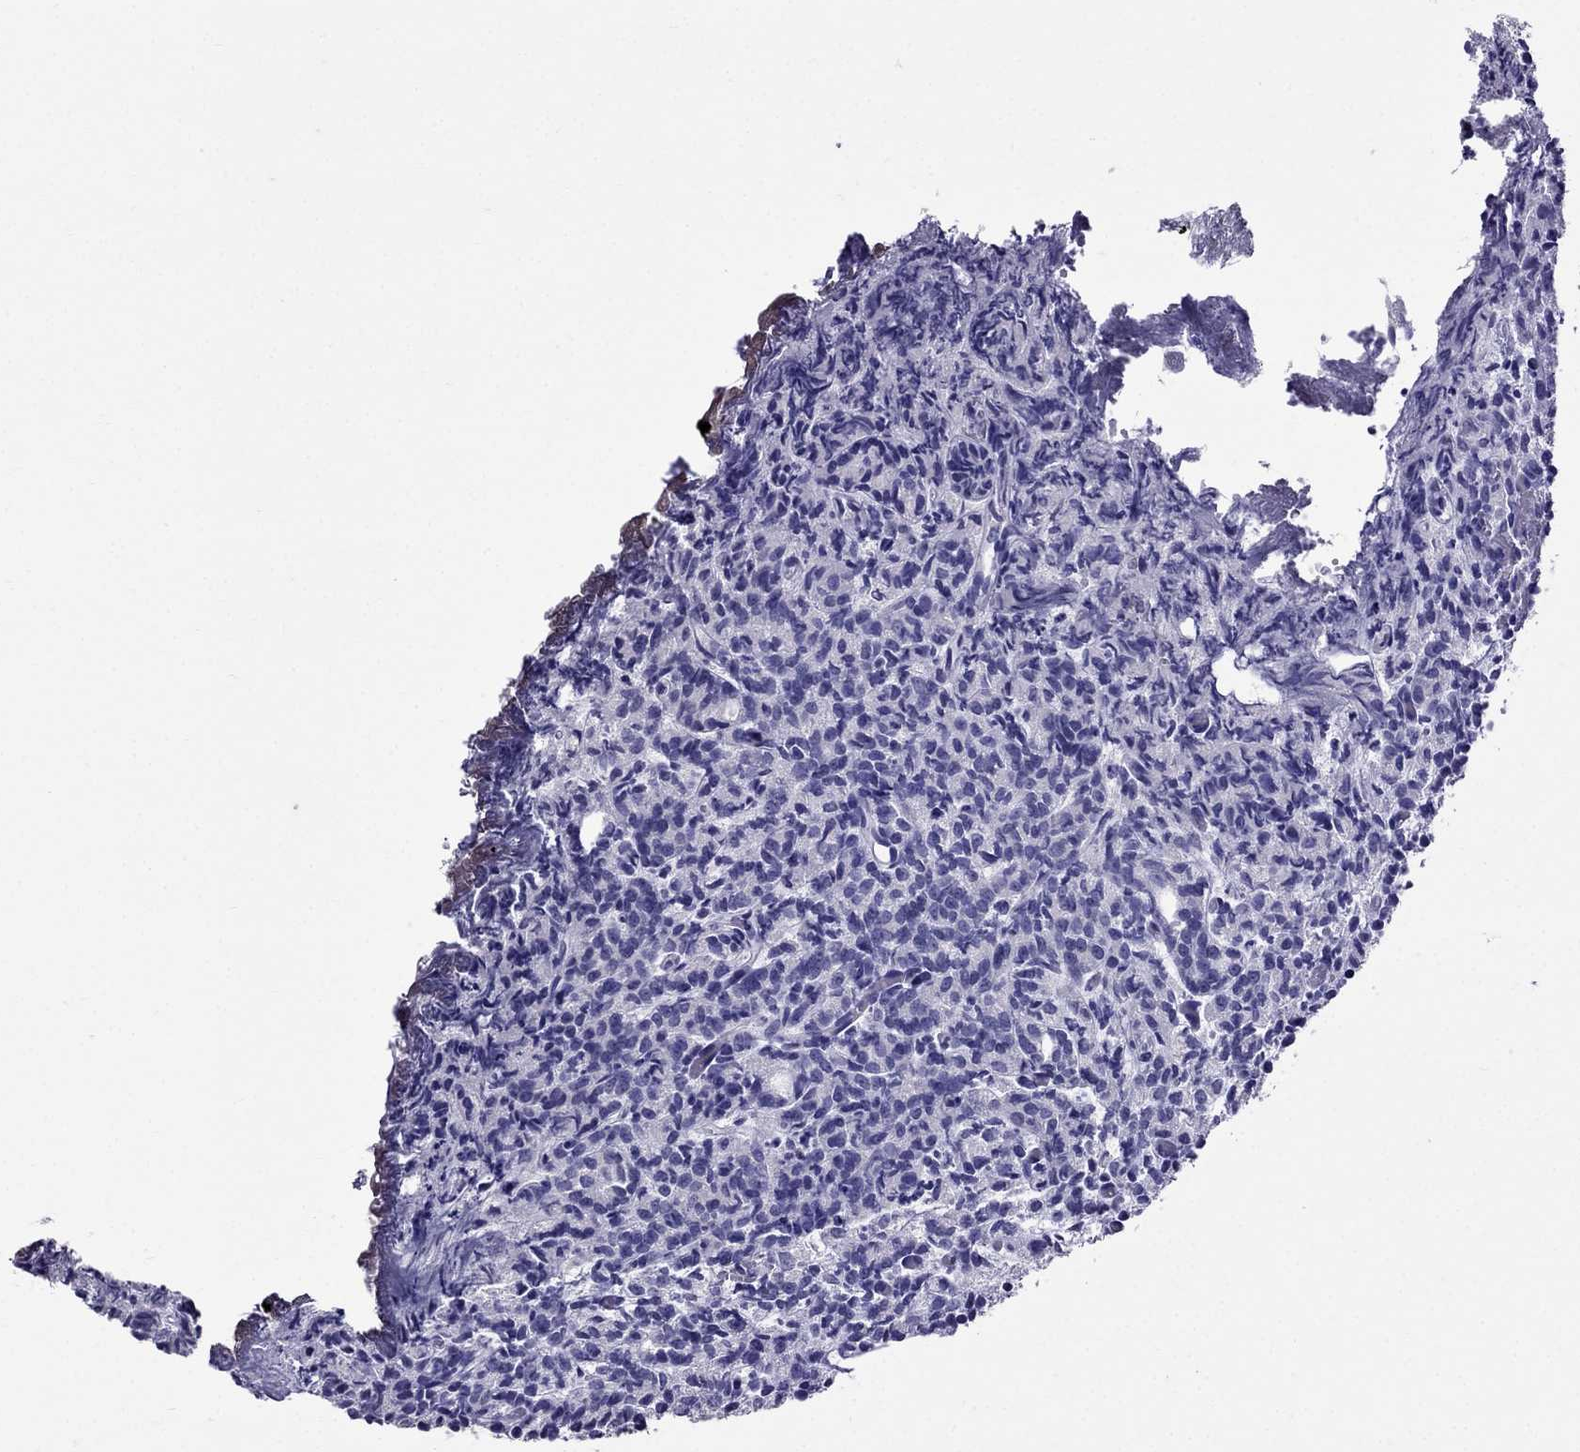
{"staining": {"intensity": "negative", "quantity": "none", "location": "none"}, "tissue": "prostate cancer", "cell_type": "Tumor cells", "image_type": "cancer", "snomed": [{"axis": "morphology", "description": "Adenocarcinoma, High grade"}, {"axis": "topography", "description": "Prostate"}], "caption": "The immunohistochemistry image has no significant staining in tumor cells of prostate high-grade adenocarcinoma tissue. (DAB (3,3'-diaminobenzidine) immunohistochemistry (IHC) visualized using brightfield microscopy, high magnification).", "gene": "OXCT2", "patient": {"sex": "male", "age": 53}}